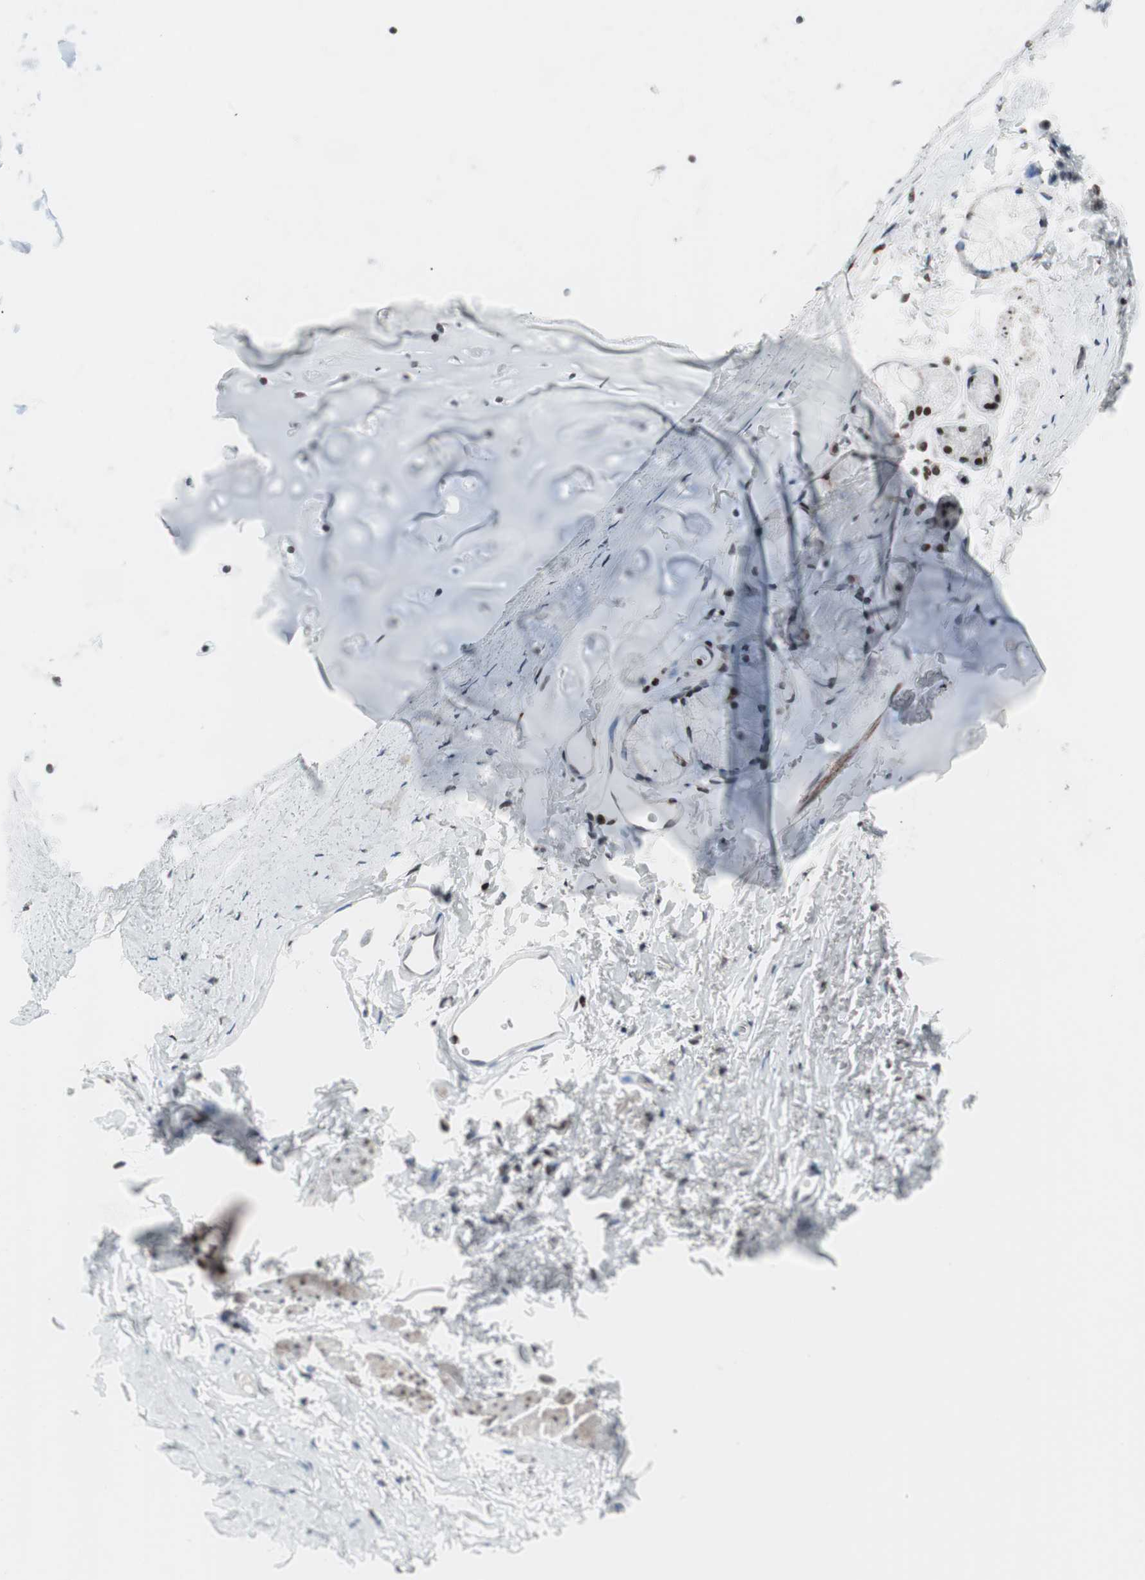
{"staining": {"intensity": "negative", "quantity": "none", "location": "none"}, "tissue": "adipose tissue", "cell_type": "Adipocytes", "image_type": "normal", "snomed": [{"axis": "morphology", "description": "Normal tissue, NOS"}, {"axis": "topography", "description": "Cartilage tissue"}, {"axis": "topography", "description": "Bronchus"}], "caption": "Normal adipose tissue was stained to show a protein in brown. There is no significant positivity in adipocytes.", "gene": "ARID1A", "patient": {"sex": "female", "age": 73}}